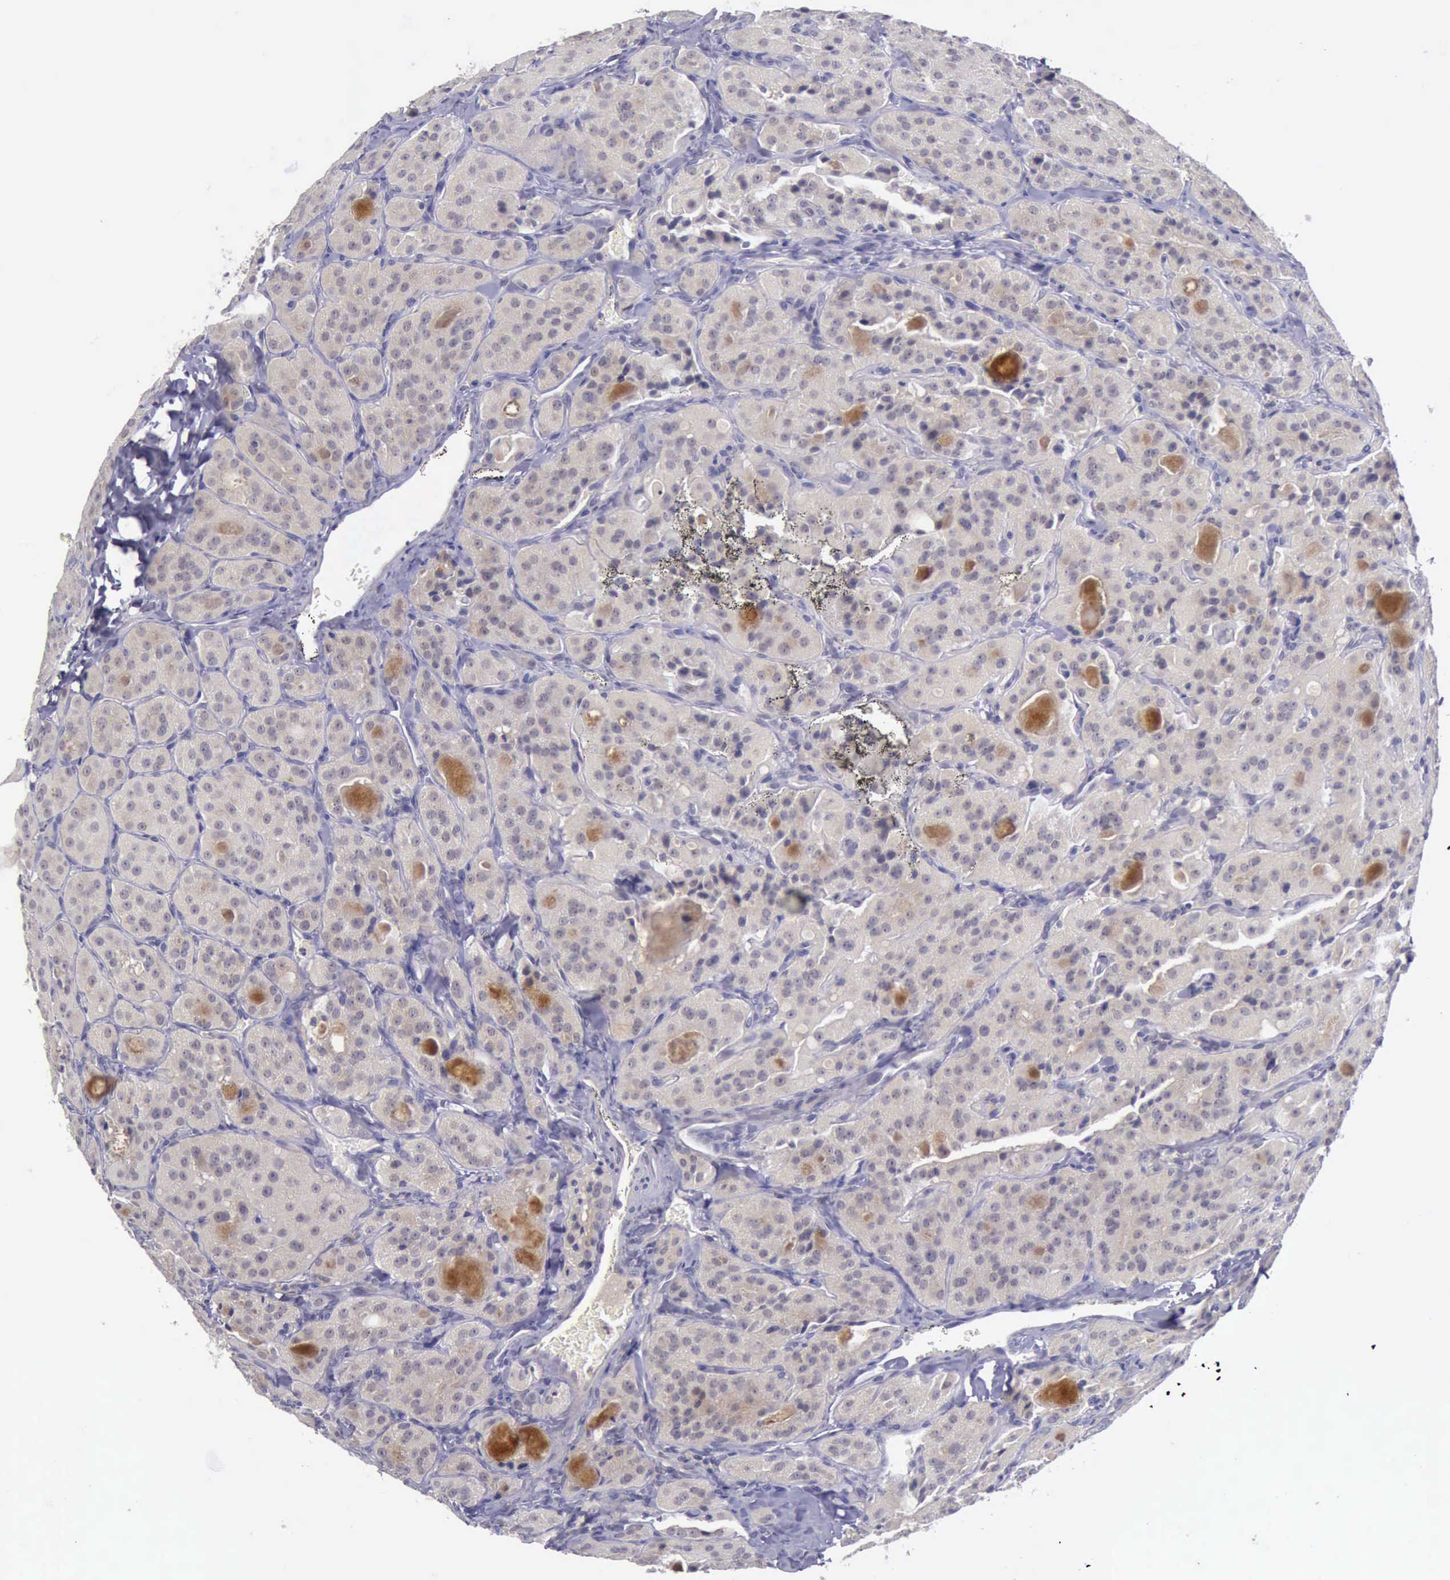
{"staining": {"intensity": "negative", "quantity": "none", "location": "none"}, "tissue": "thyroid cancer", "cell_type": "Tumor cells", "image_type": "cancer", "snomed": [{"axis": "morphology", "description": "Carcinoma, NOS"}, {"axis": "topography", "description": "Thyroid gland"}], "caption": "Carcinoma (thyroid) stained for a protein using immunohistochemistry displays no expression tumor cells.", "gene": "ARNT2", "patient": {"sex": "male", "age": 76}}